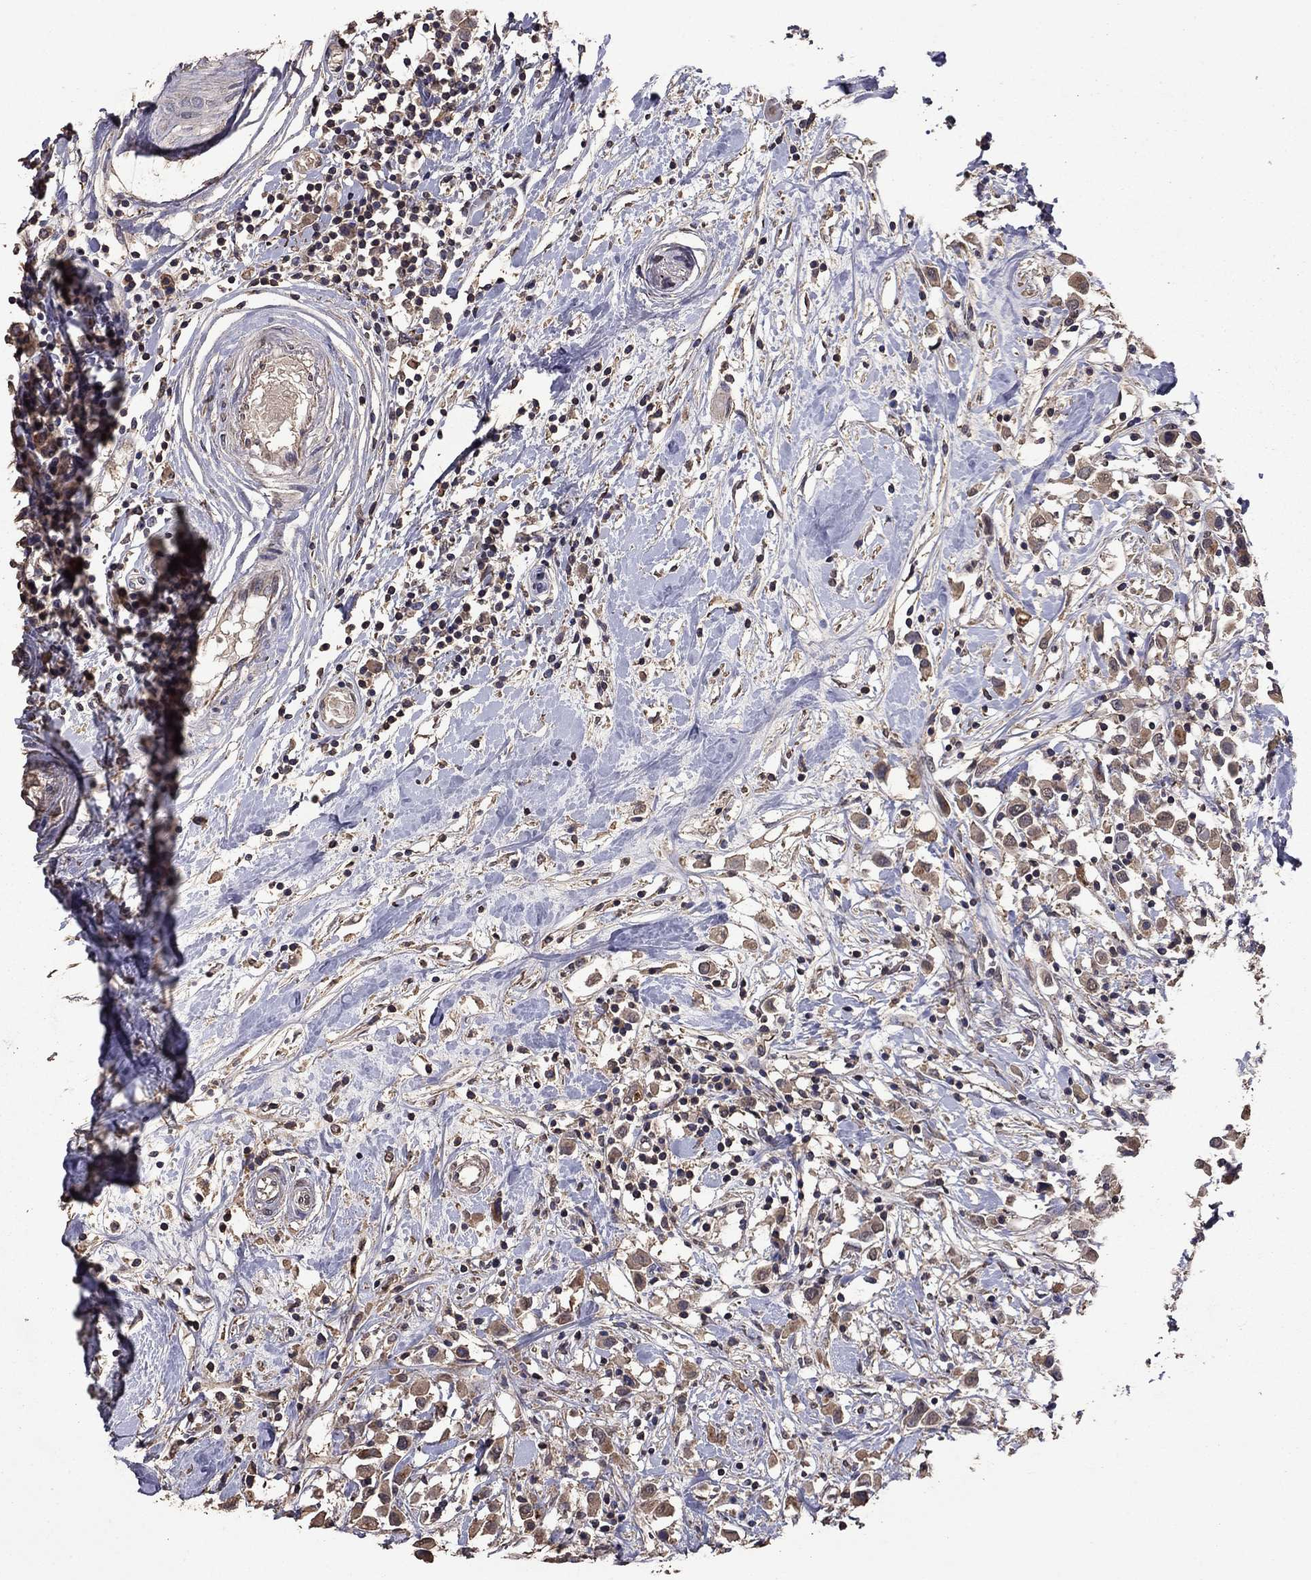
{"staining": {"intensity": "moderate", "quantity": ">75%", "location": "cytoplasmic/membranous"}, "tissue": "breast cancer", "cell_type": "Tumor cells", "image_type": "cancer", "snomed": [{"axis": "morphology", "description": "Duct carcinoma"}, {"axis": "topography", "description": "Breast"}], "caption": "Approximately >75% of tumor cells in breast cancer exhibit moderate cytoplasmic/membranous protein staining as visualized by brown immunohistochemical staining.", "gene": "SERPINA5", "patient": {"sex": "female", "age": 61}}